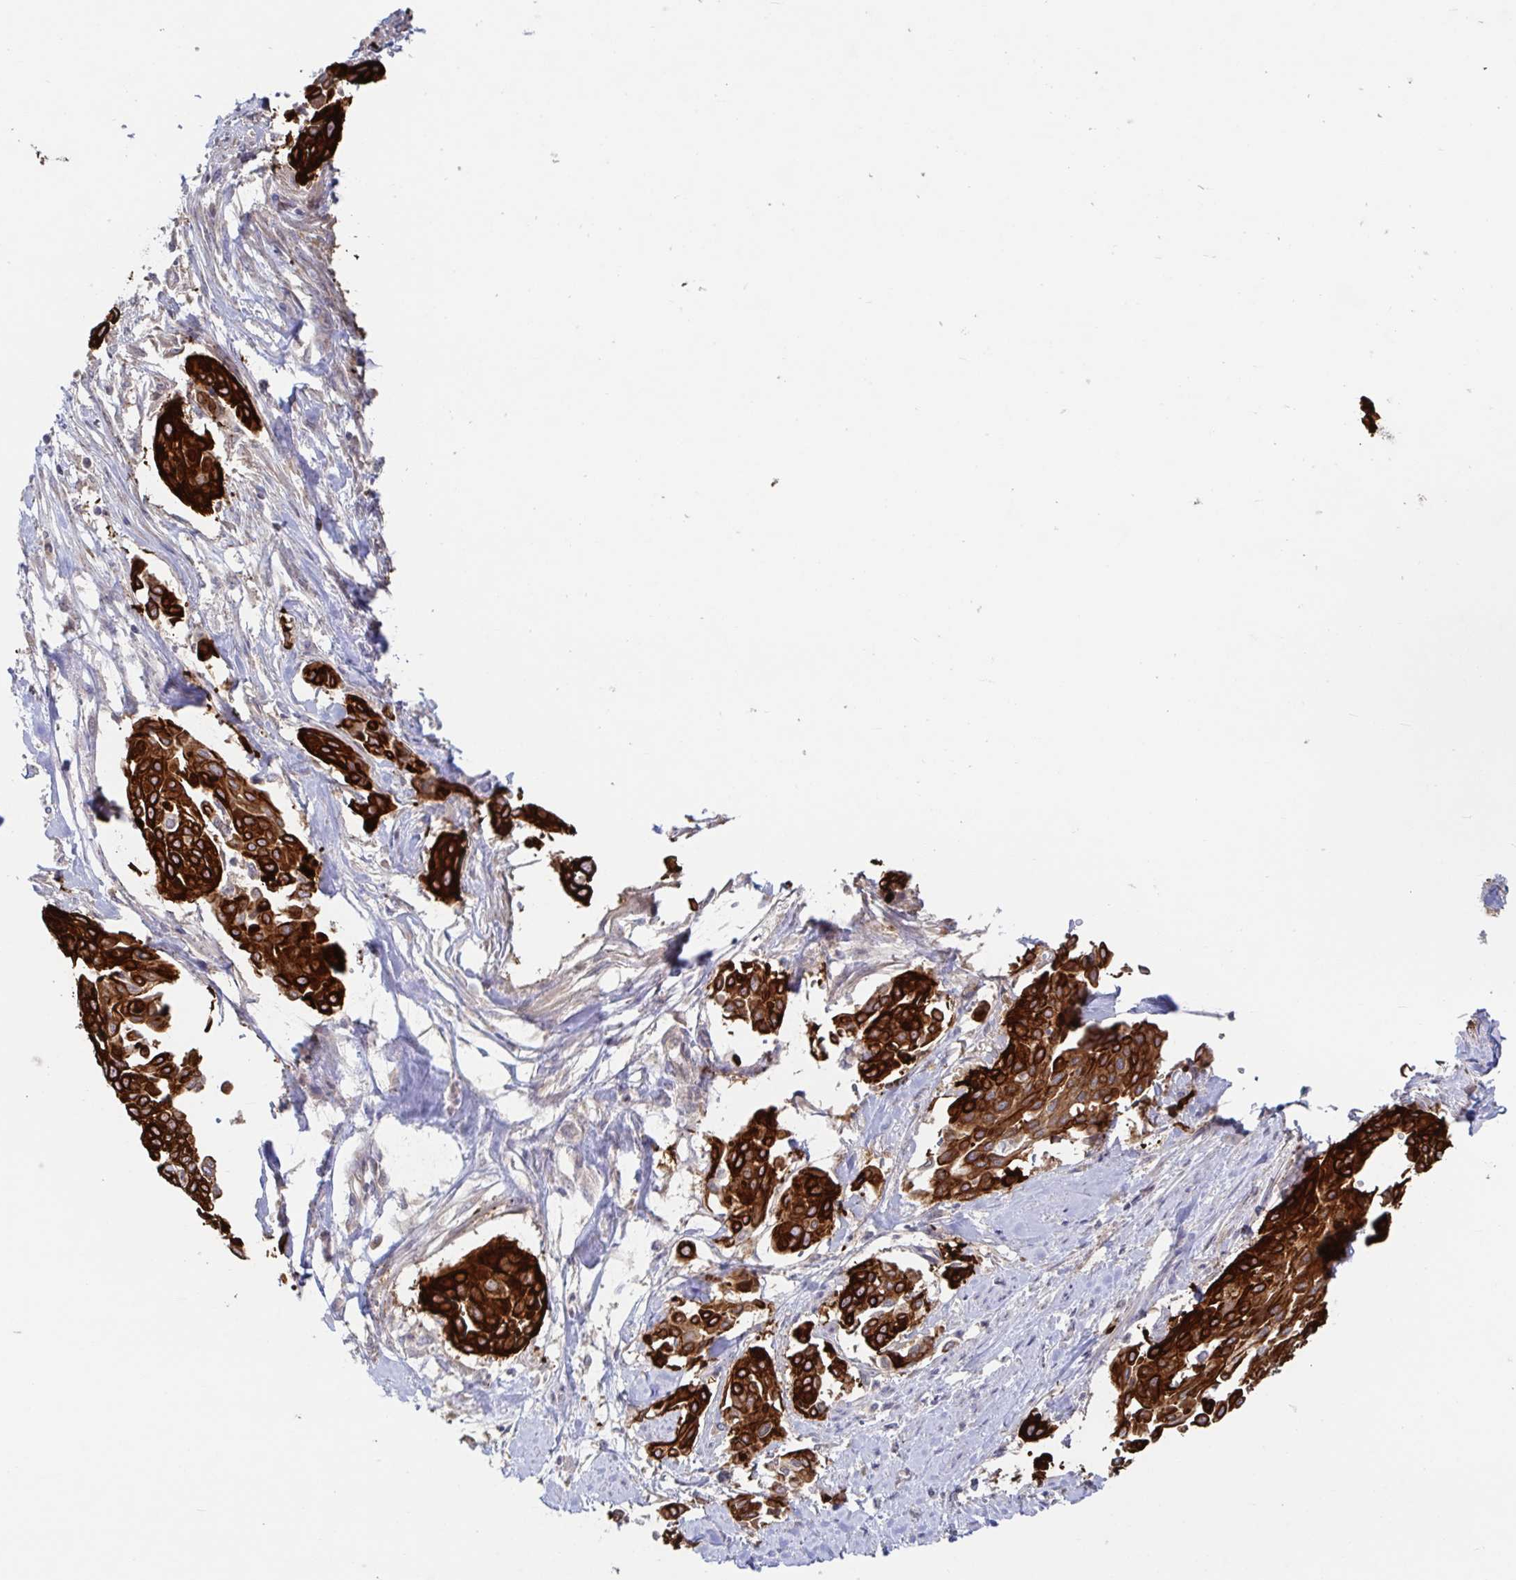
{"staining": {"intensity": "strong", "quantity": ">75%", "location": "cytoplasmic/membranous"}, "tissue": "cervical cancer", "cell_type": "Tumor cells", "image_type": "cancer", "snomed": [{"axis": "morphology", "description": "Squamous cell carcinoma, NOS"}, {"axis": "topography", "description": "Cervix"}], "caption": "Immunohistochemistry (IHC) image of neoplastic tissue: cervical cancer stained using immunohistochemistry (IHC) shows high levels of strong protein expression localized specifically in the cytoplasmic/membranous of tumor cells, appearing as a cytoplasmic/membranous brown color.", "gene": "AACS", "patient": {"sex": "female", "age": 44}}